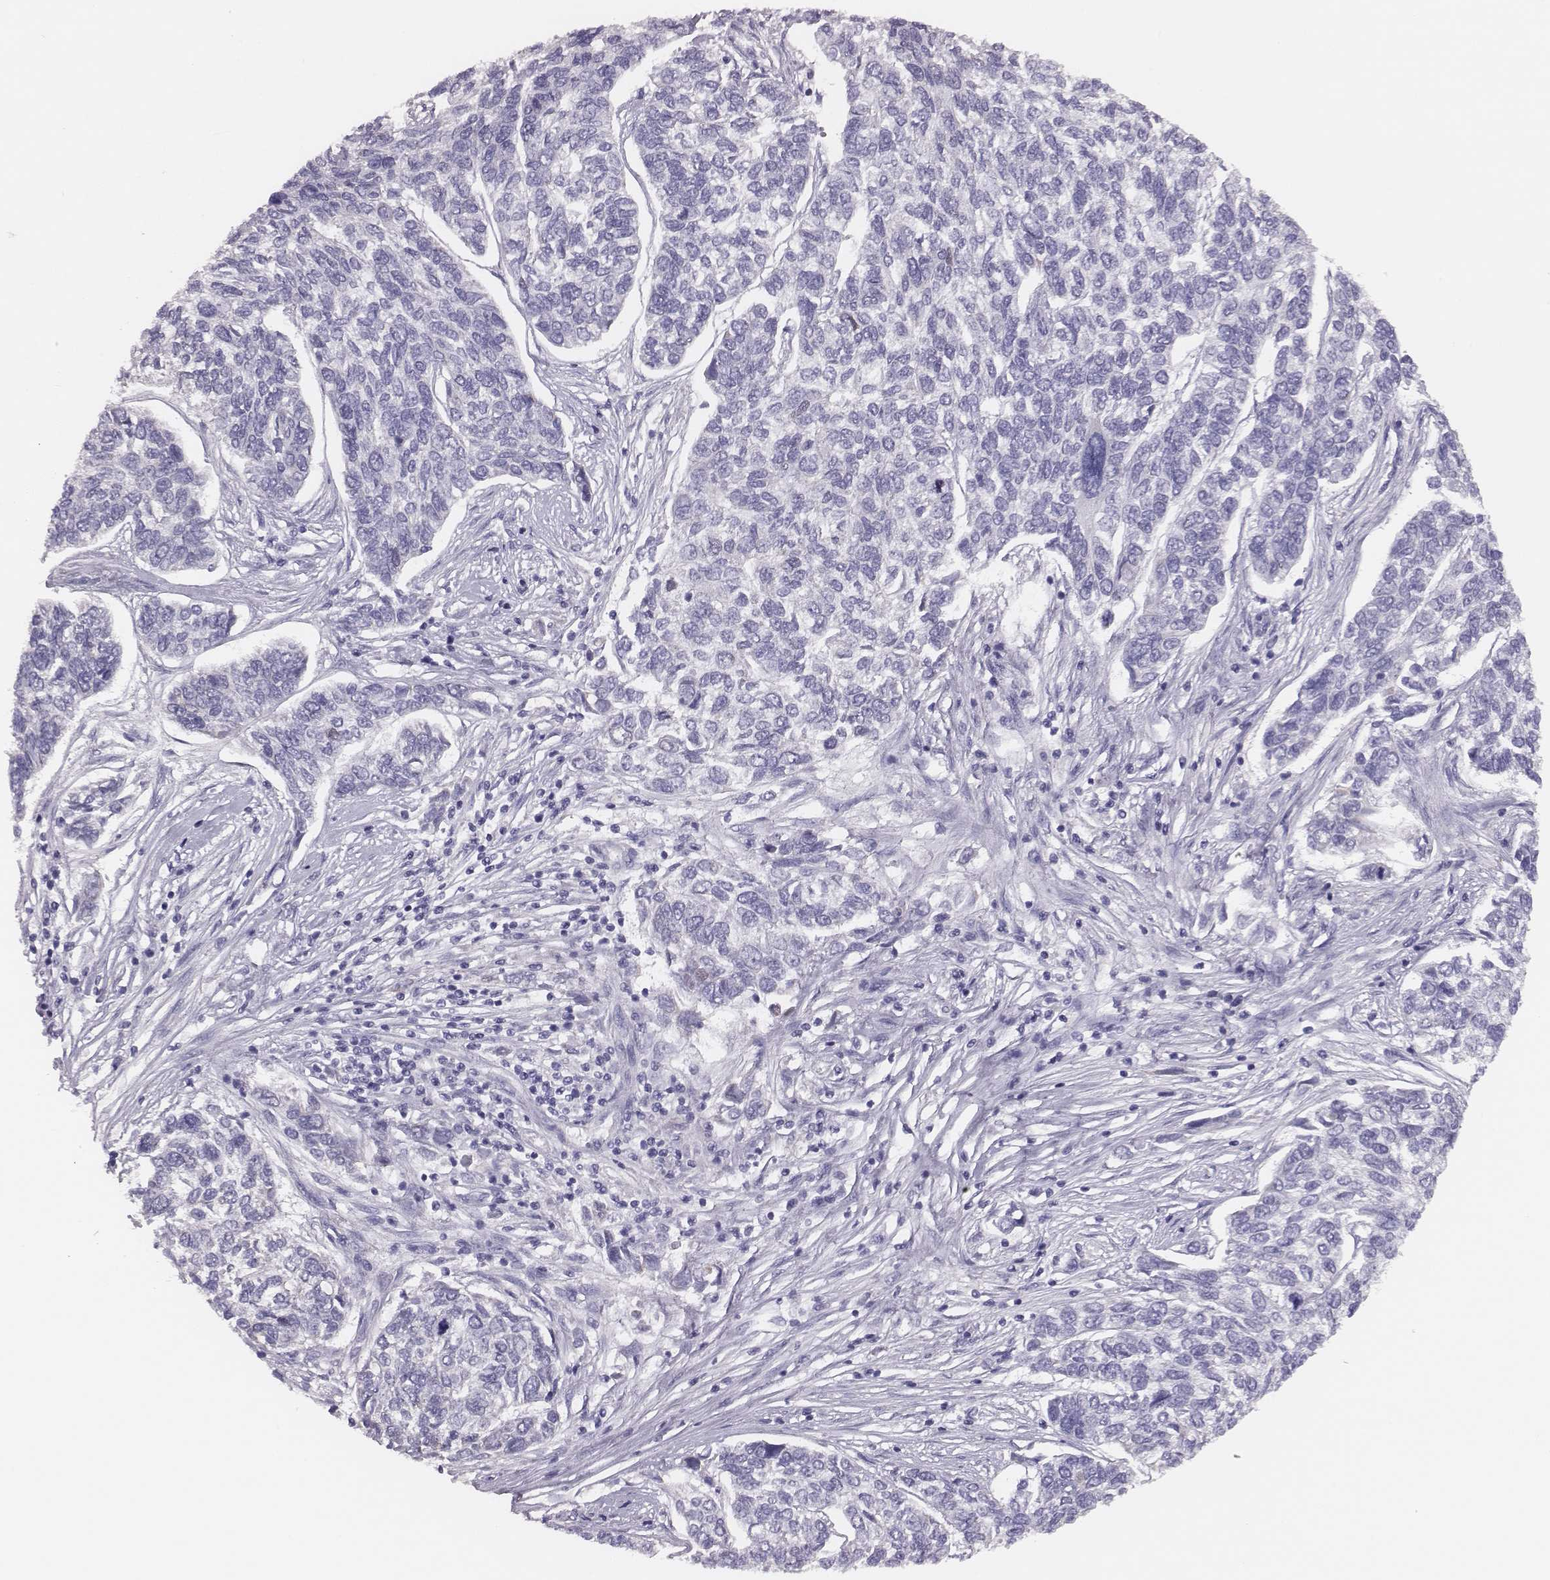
{"staining": {"intensity": "negative", "quantity": "none", "location": "none"}, "tissue": "skin cancer", "cell_type": "Tumor cells", "image_type": "cancer", "snomed": [{"axis": "morphology", "description": "Basal cell carcinoma"}, {"axis": "topography", "description": "Skin"}], "caption": "This is a micrograph of immunohistochemistry staining of skin cancer (basal cell carcinoma), which shows no expression in tumor cells.", "gene": "H1-6", "patient": {"sex": "female", "age": 65}}